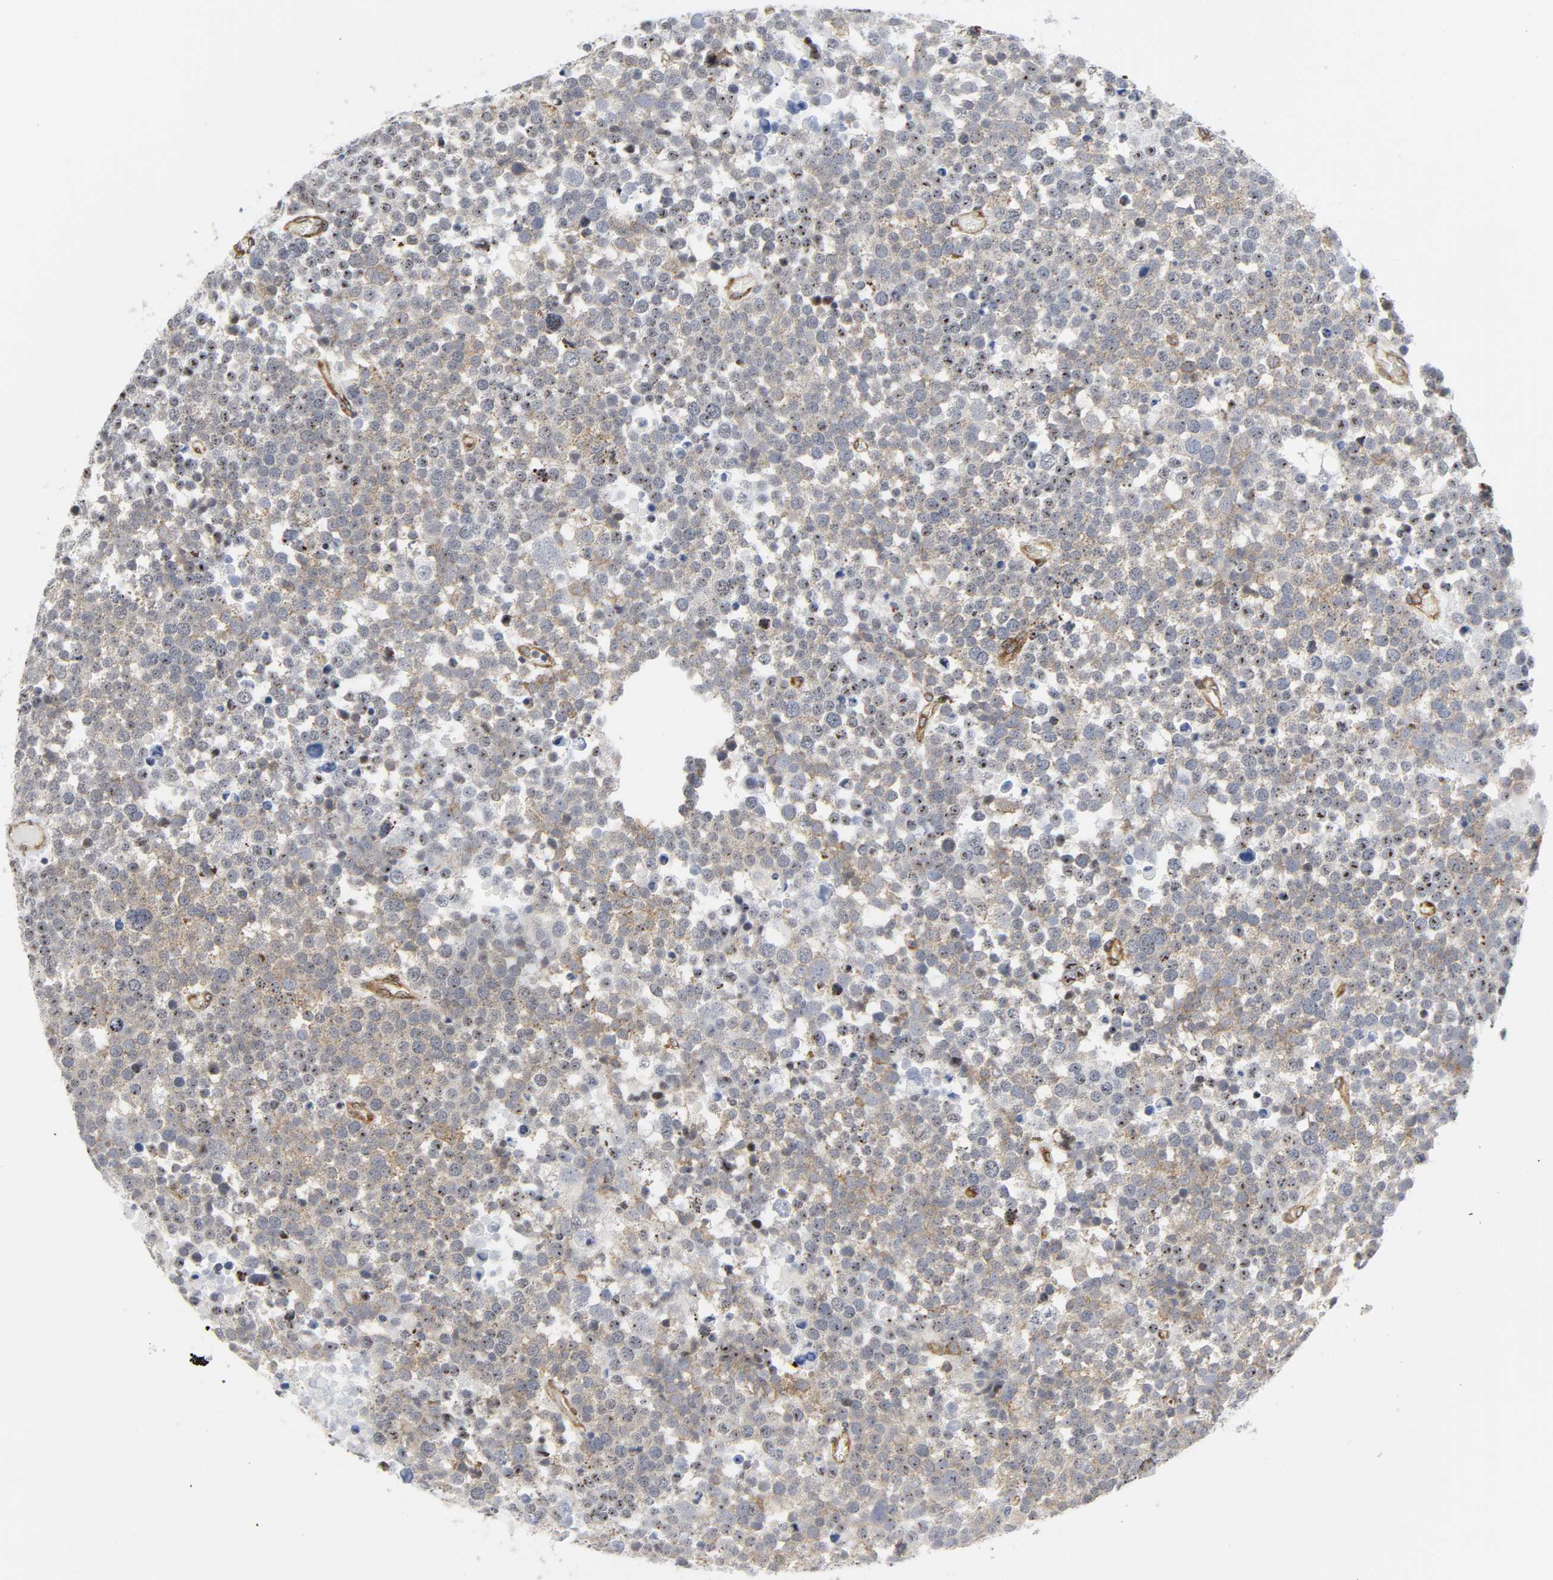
{"staining": {"intensity": "weak", "quantity": "<25%", "location": "cytoplasmic/membranous"}, "tissue": "testis cancer", "cell_type": "Tumor cells", "image_type": "cancer", "snomed": [{"axis": "morphology", "description": "Seminoma, NOS"}, {"axis": "topography", "description": "Testis"}], "caption": "The histopathology image shows no significant expression in tumor cells of testis cancer (seminoma). (DAB (3,3'-diaminobenzidine) immunohistochemistry (IHC), high magnification).", "gene": "DOCK1", "patient": {"sex": "male", "age": 71}}